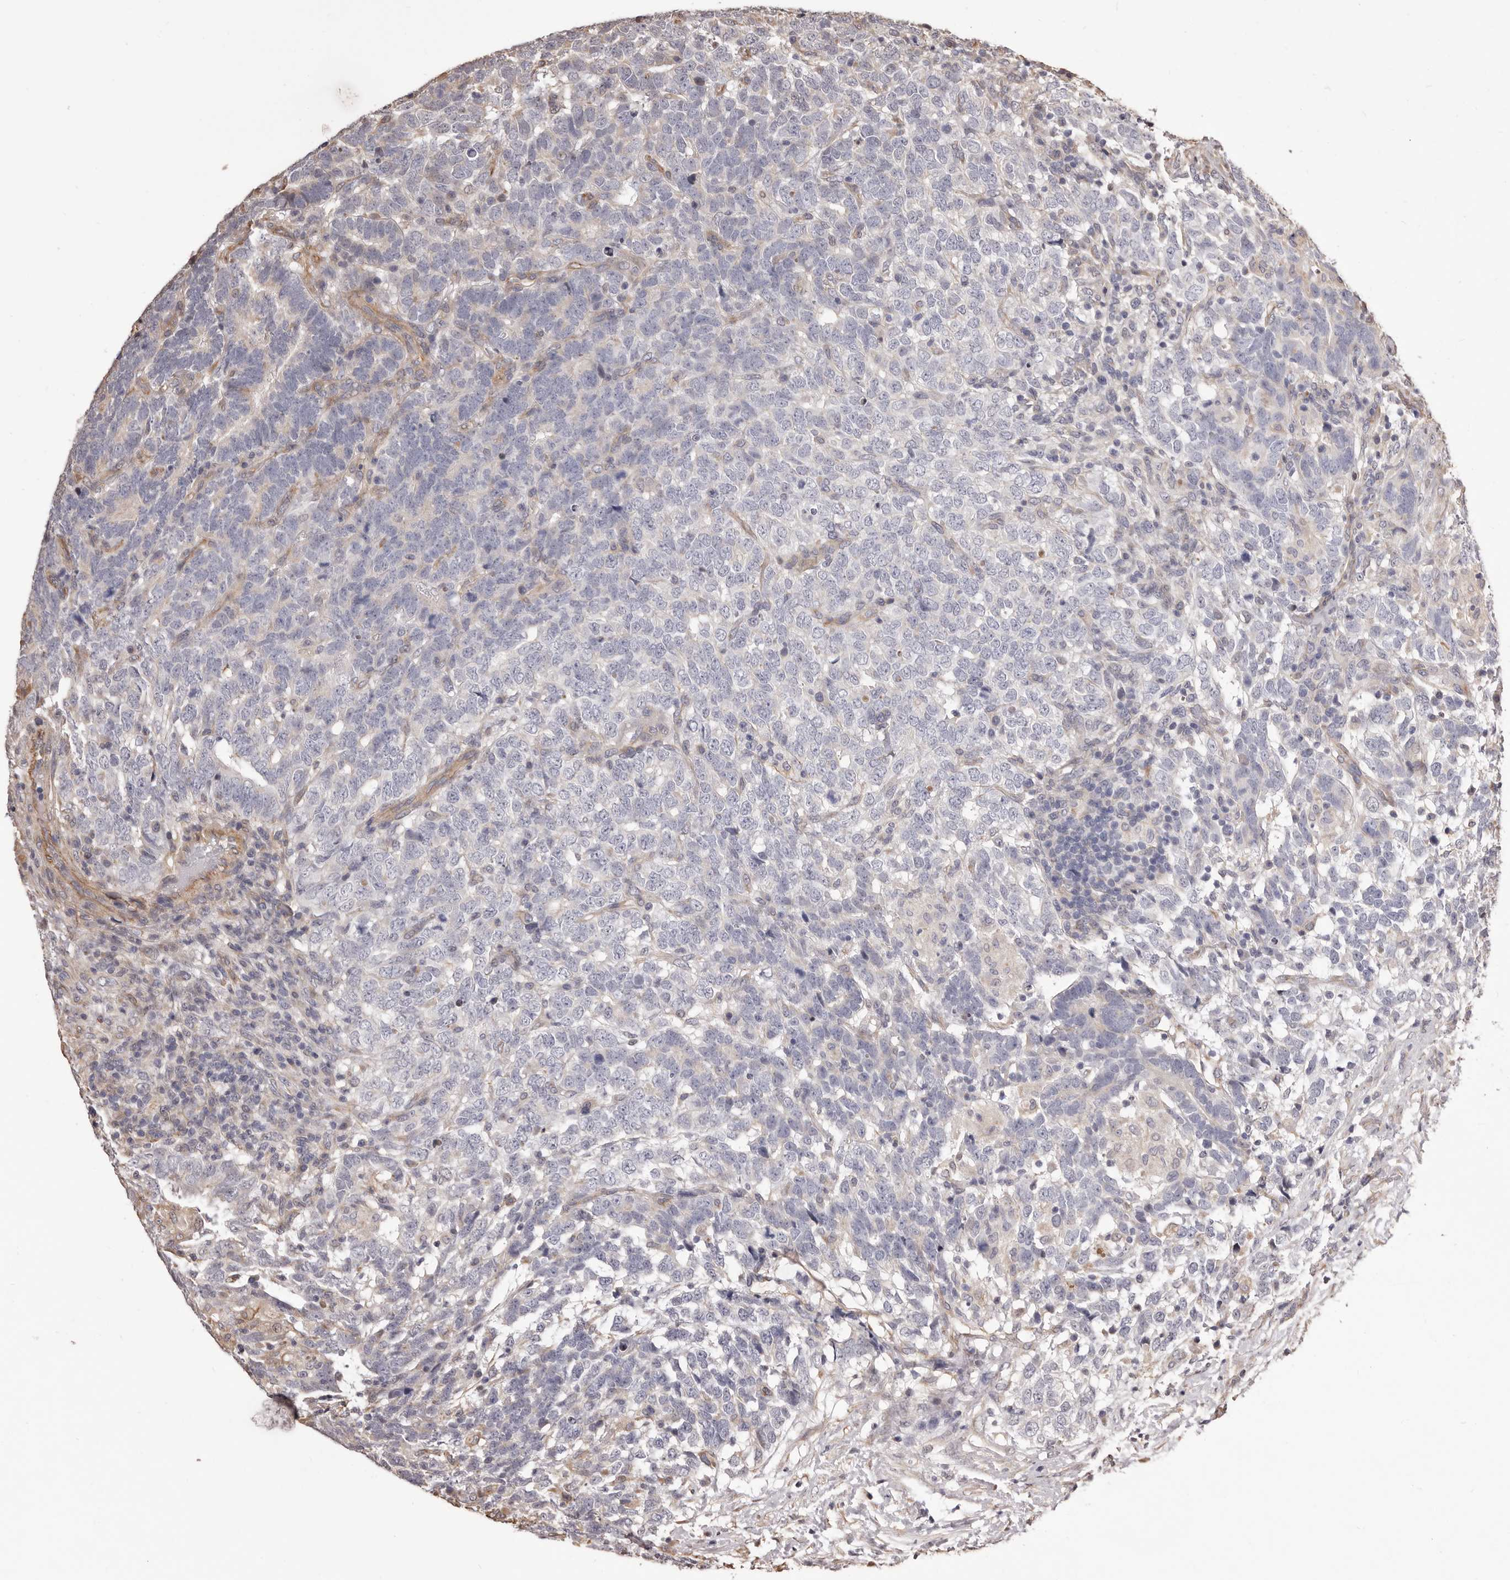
{"staining": {"intensity": "negative", "quantity": "none", "location": "none"}, "tissue": "testis cancer", "cell_type": "Tumor cells", "image_type": "cancer", "snomed": [{"axis": "morphology", "description": "Carcinoma, Embryonal, NOS"}, {"axis": "topography", "description": "Testis"}], "caption": "The photomicrograph reveals no significant staining in tumor cells of testis embryonal carcinoma.", "gene": "ALPK1", "patient": {"sex": "male", "age": 26}}